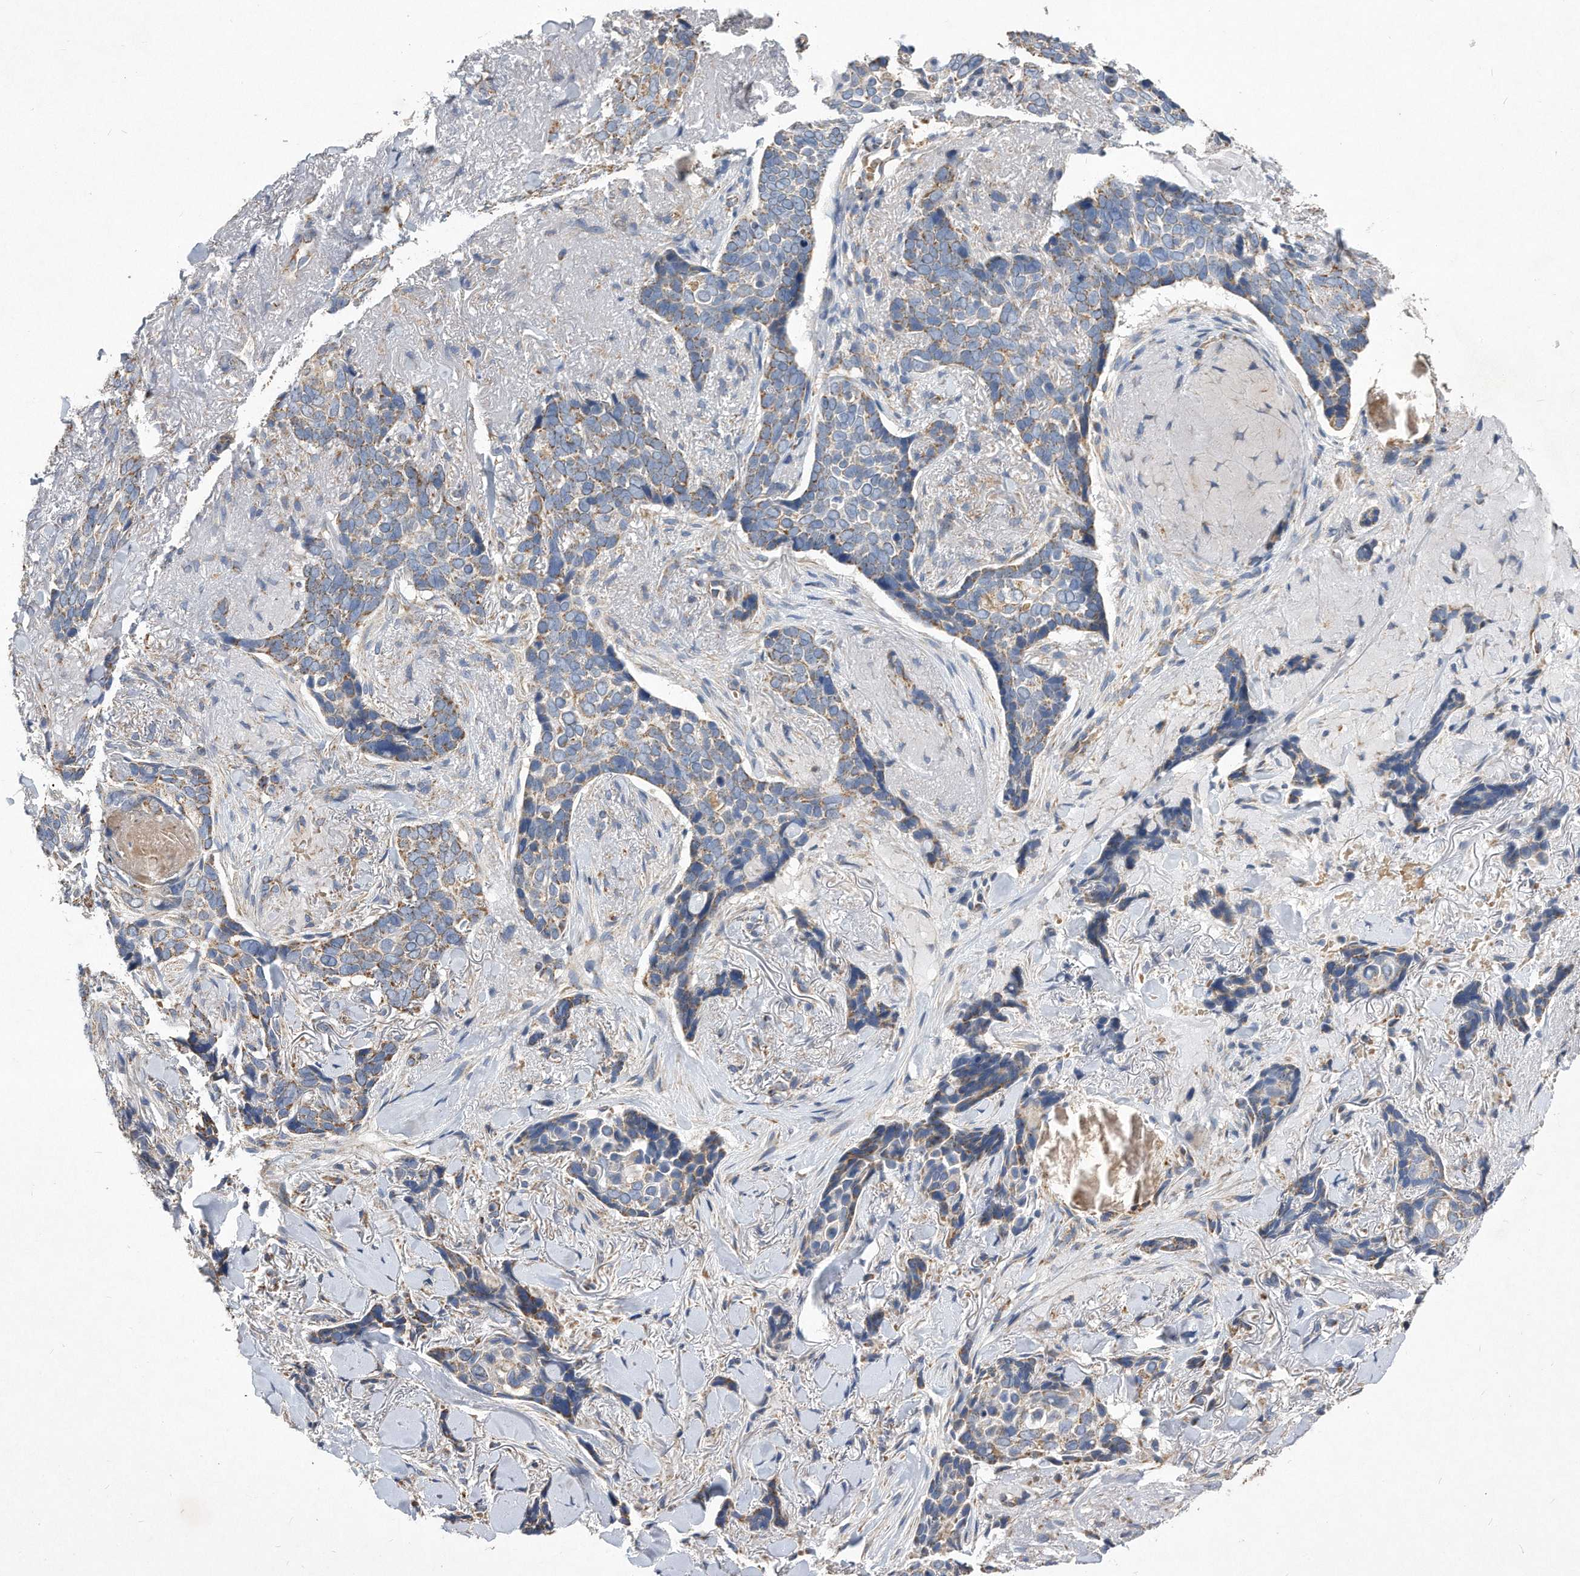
{"staining": {"intensity": "moderate", "quantity": "25%-75%", "location": "cytoplasmic/membranous"}, "tissue": "skin cancer", "cell_type": "Tumor cells", "image_type": "cancer", "snomed": [{"axis": "morphology", "description": "Basal cell carcinoma"}, {"axis": "topography", "description": "Skin"}], "caption": "About 25%-75% of tumor cells in human skin cancer (basal cell carcinoma) reveal moderate cytoplasmic/membranous protein staining as visualized by brown immunohistochemical staining.", "gene": "PPP5C", "patient": {"sex": "female", "age": 82}}